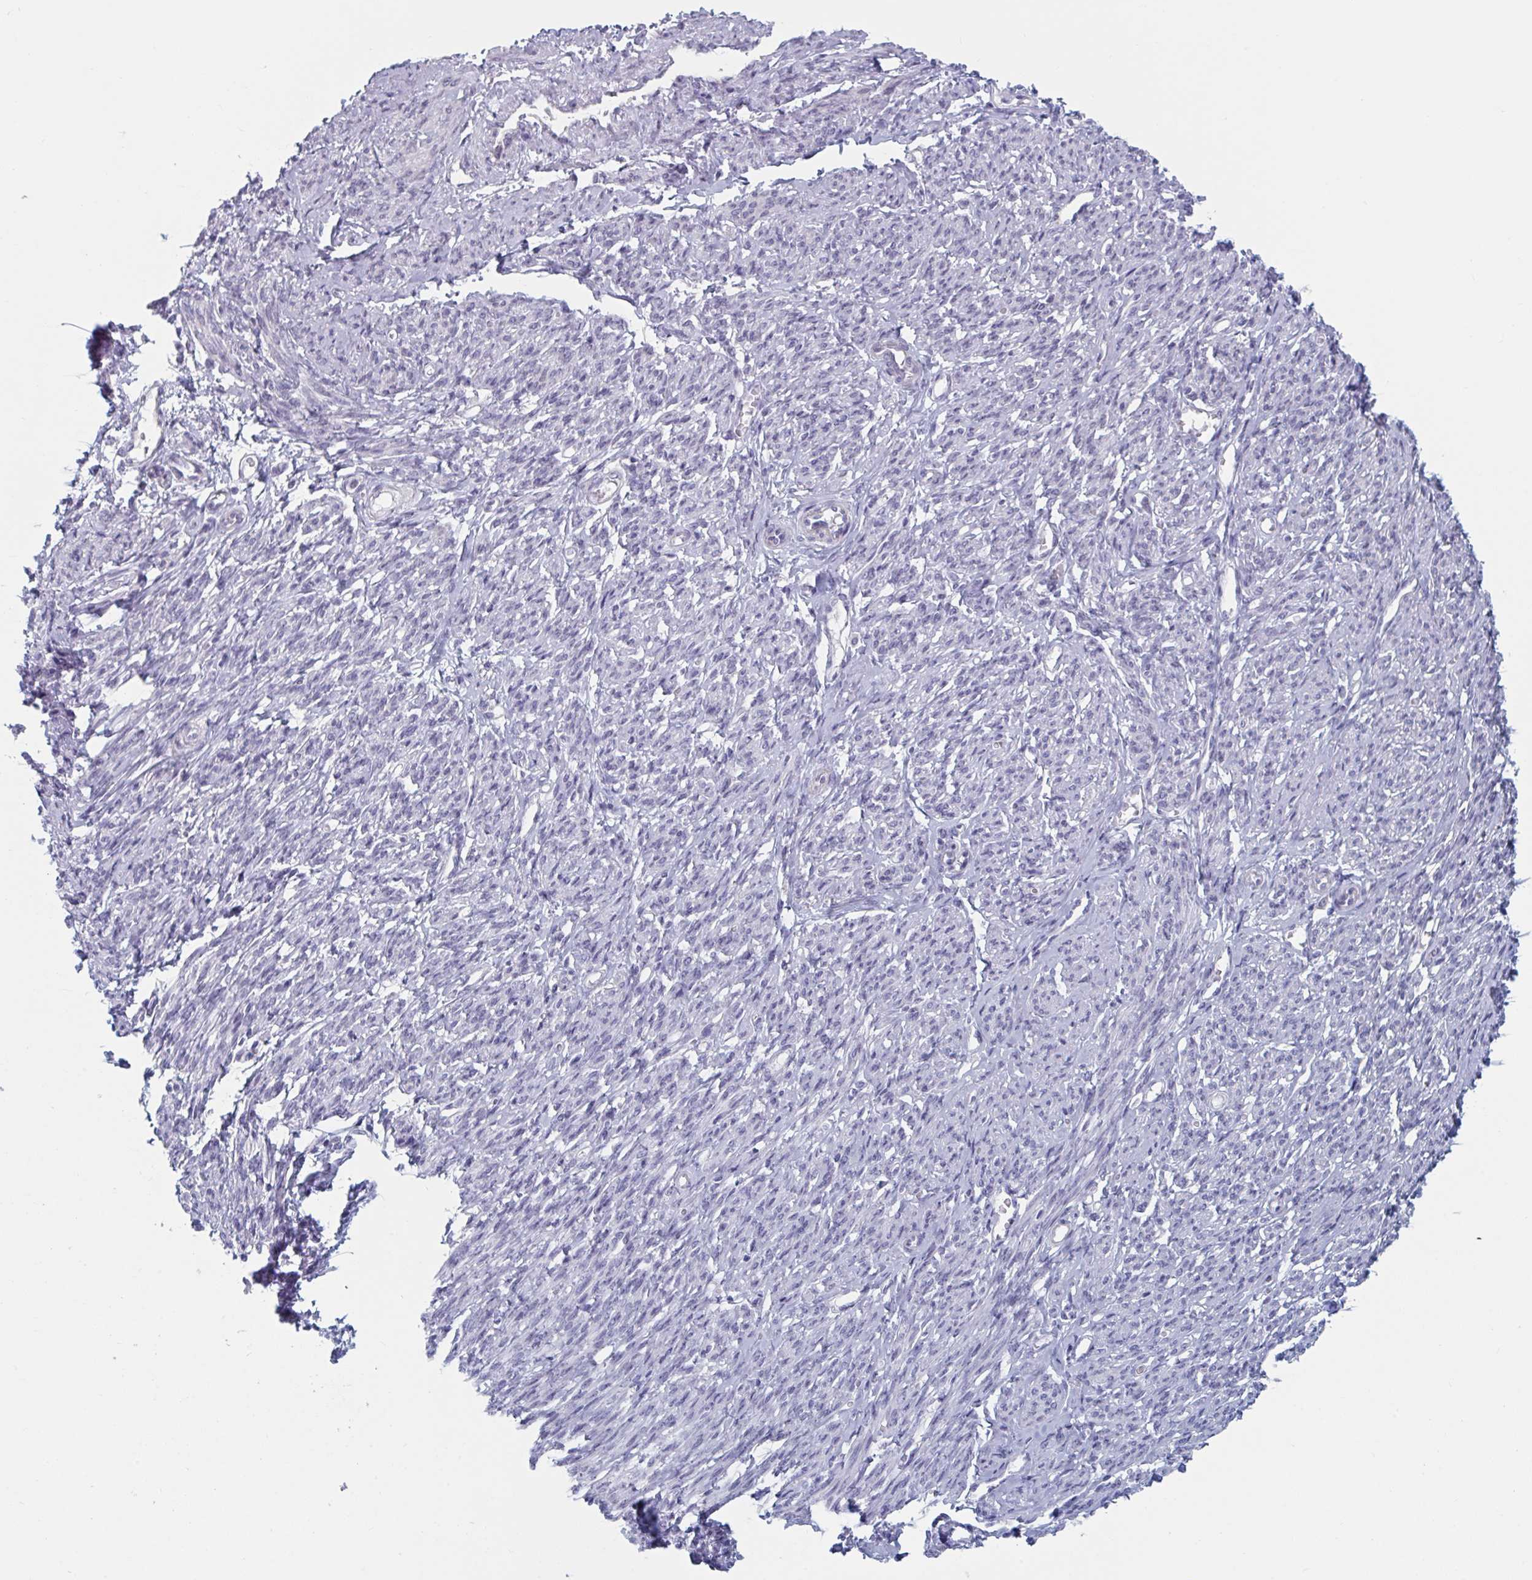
{"staining": {"intensity": "negative", "quantity": "none", "location": "none"}, "tissue": "smooth muscle", "cell_type": "Smooth muscle cells", "image_type": "normal", "snomed": [{"axis": "morphology", "description": "Normal tissue, NOS"}, {"axis": "topography", "description": "Smooth muscle"}], "caption": "Smooth muscle cells are negative for brown protein staining in normal smooth muscle. (Stains: DAB immunohistochemistry with hematoxylin counter stain, Microscopy: brightfield microscopy at high magnification).", "gene": "FOXA1", "patient": {"sex": "female", "age": 65}}